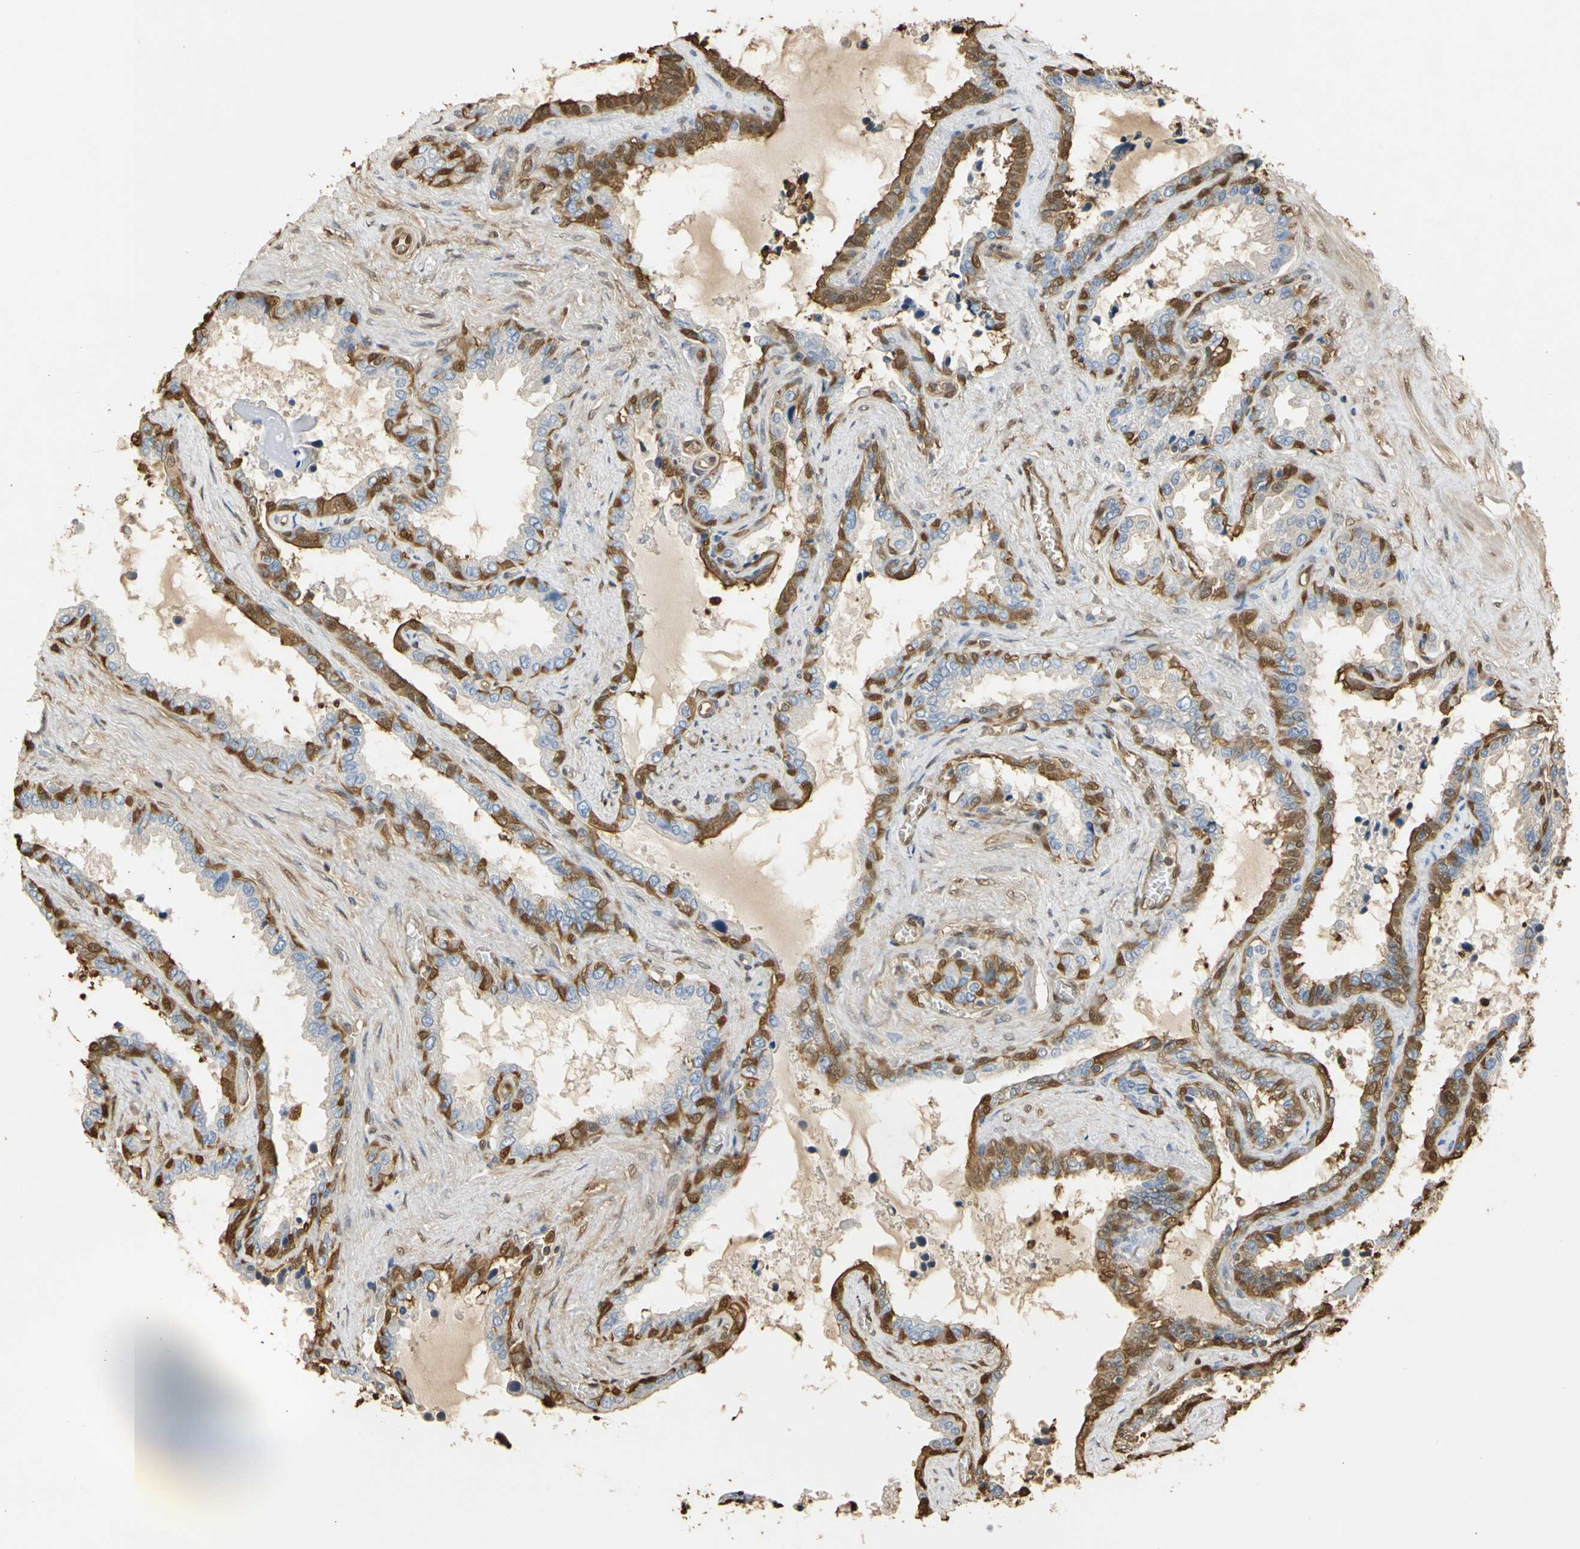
{"staining": {"intensity": "moderate", "quantity": "25%-75%", "location": "cytoplasmic/membranous,nuclear"}, "tissue": "seminal vesicle", "cell_type": "Glandular cells", "image_type": "normal", "snomed": [{"axis": "morphology", "description": "Normal tissue, NOS"}, {"axis": "topography", "description": "Seminal veicle"}], "caption": "A brown stain labels moderate cytoplasmic/membranous,nuclear positivity of a protein in glandular cells of normal seminal vesicle.", "gene": "S100A6", "patient": {"sex": "male", "age": 46}}